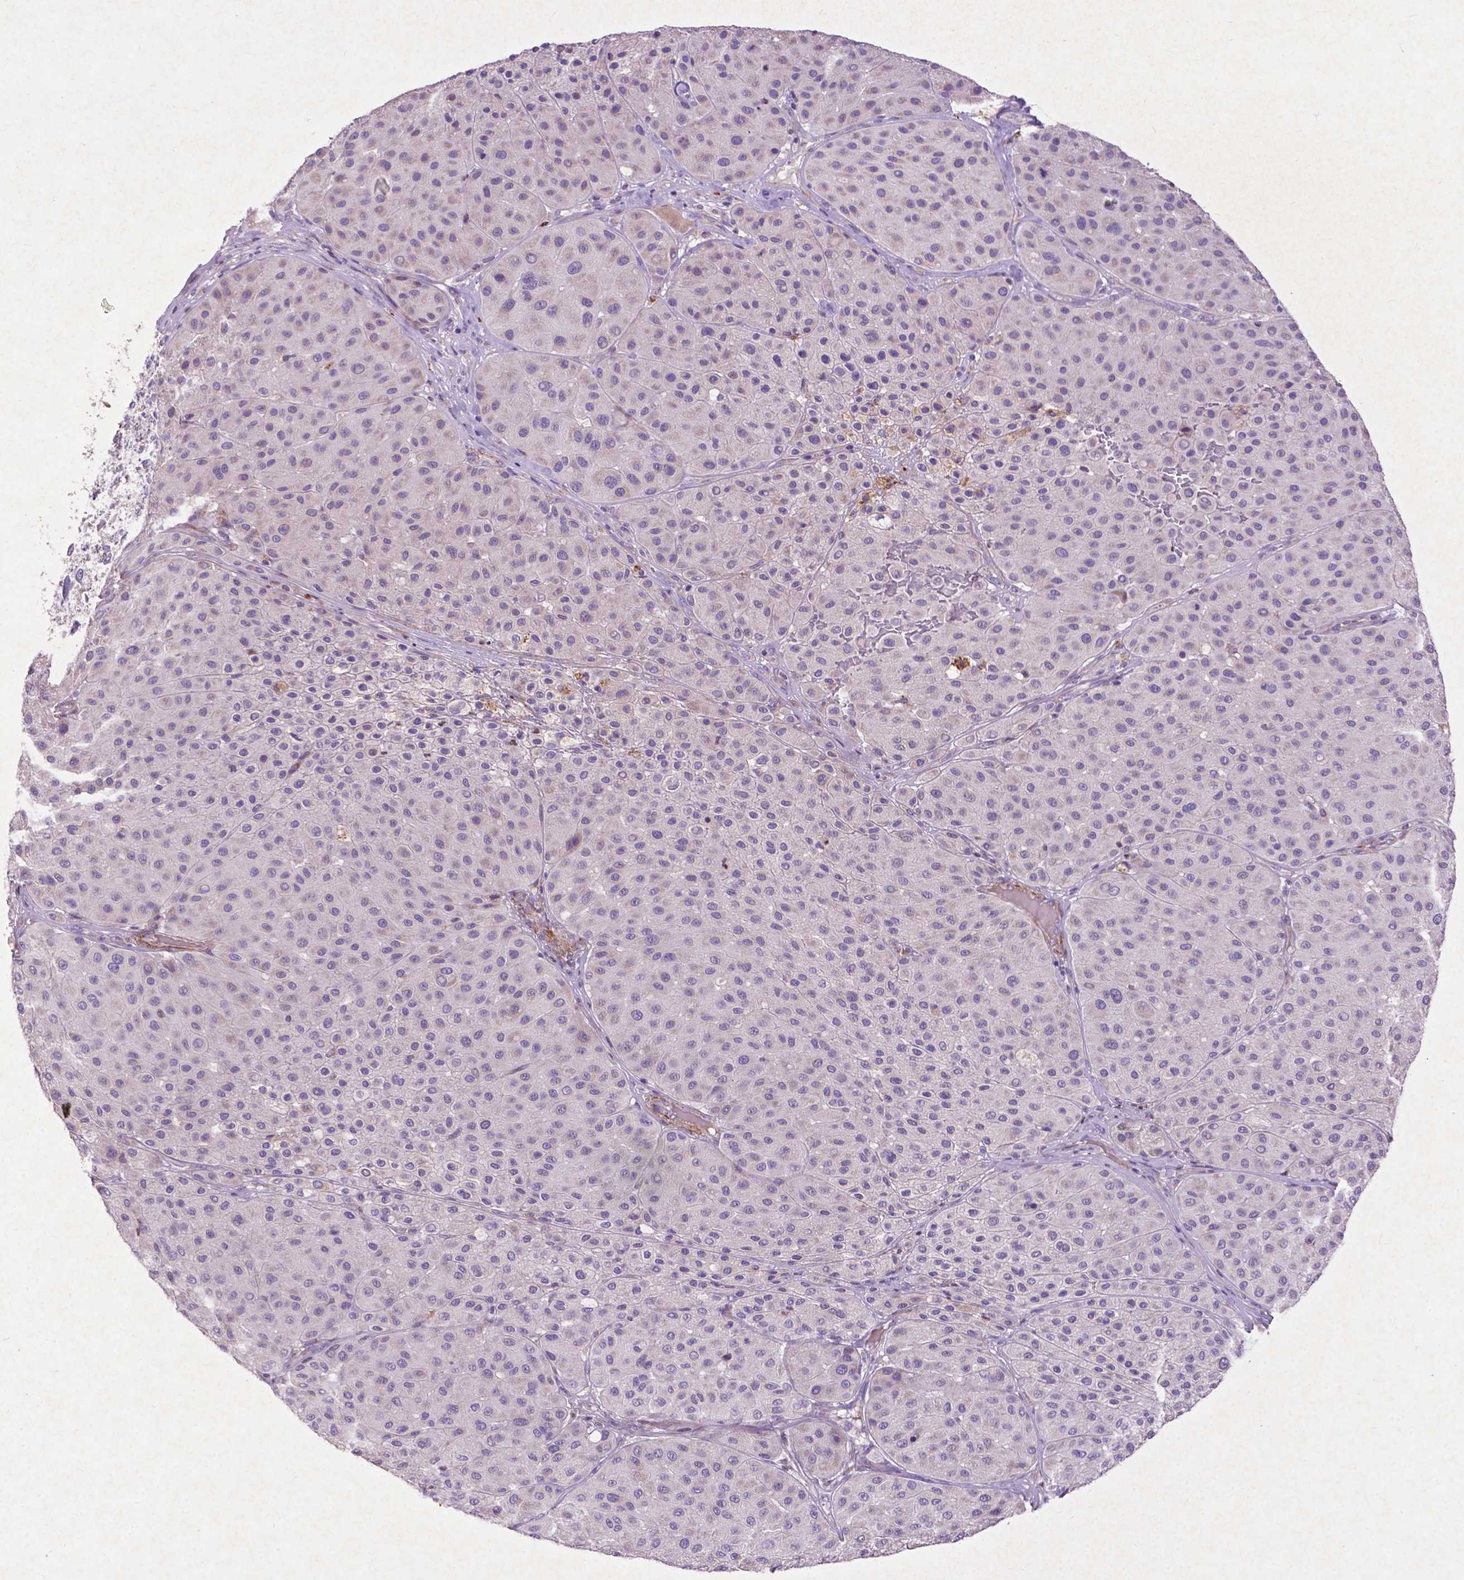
{"staining": {"intensity": "negative", "quantity": "none", "location": "none"}, "tissue": "melanoma", "cell_type": "Tumor cells", "image_type": "cancer", "snomed": [{"axis": "morphology", "description": "Malignant melanoma, Metastatic site"}, {"axis": "topography", "description": "Smooth muscle"}], "caption": "Tumor cells show no significant staining in melanoma. (DAB immunohistochemistry (IHC) visualized using brightfield microscopy, high magnification).", "gene": "THEGL", "patient": {"sex": "male", "age": 41}}